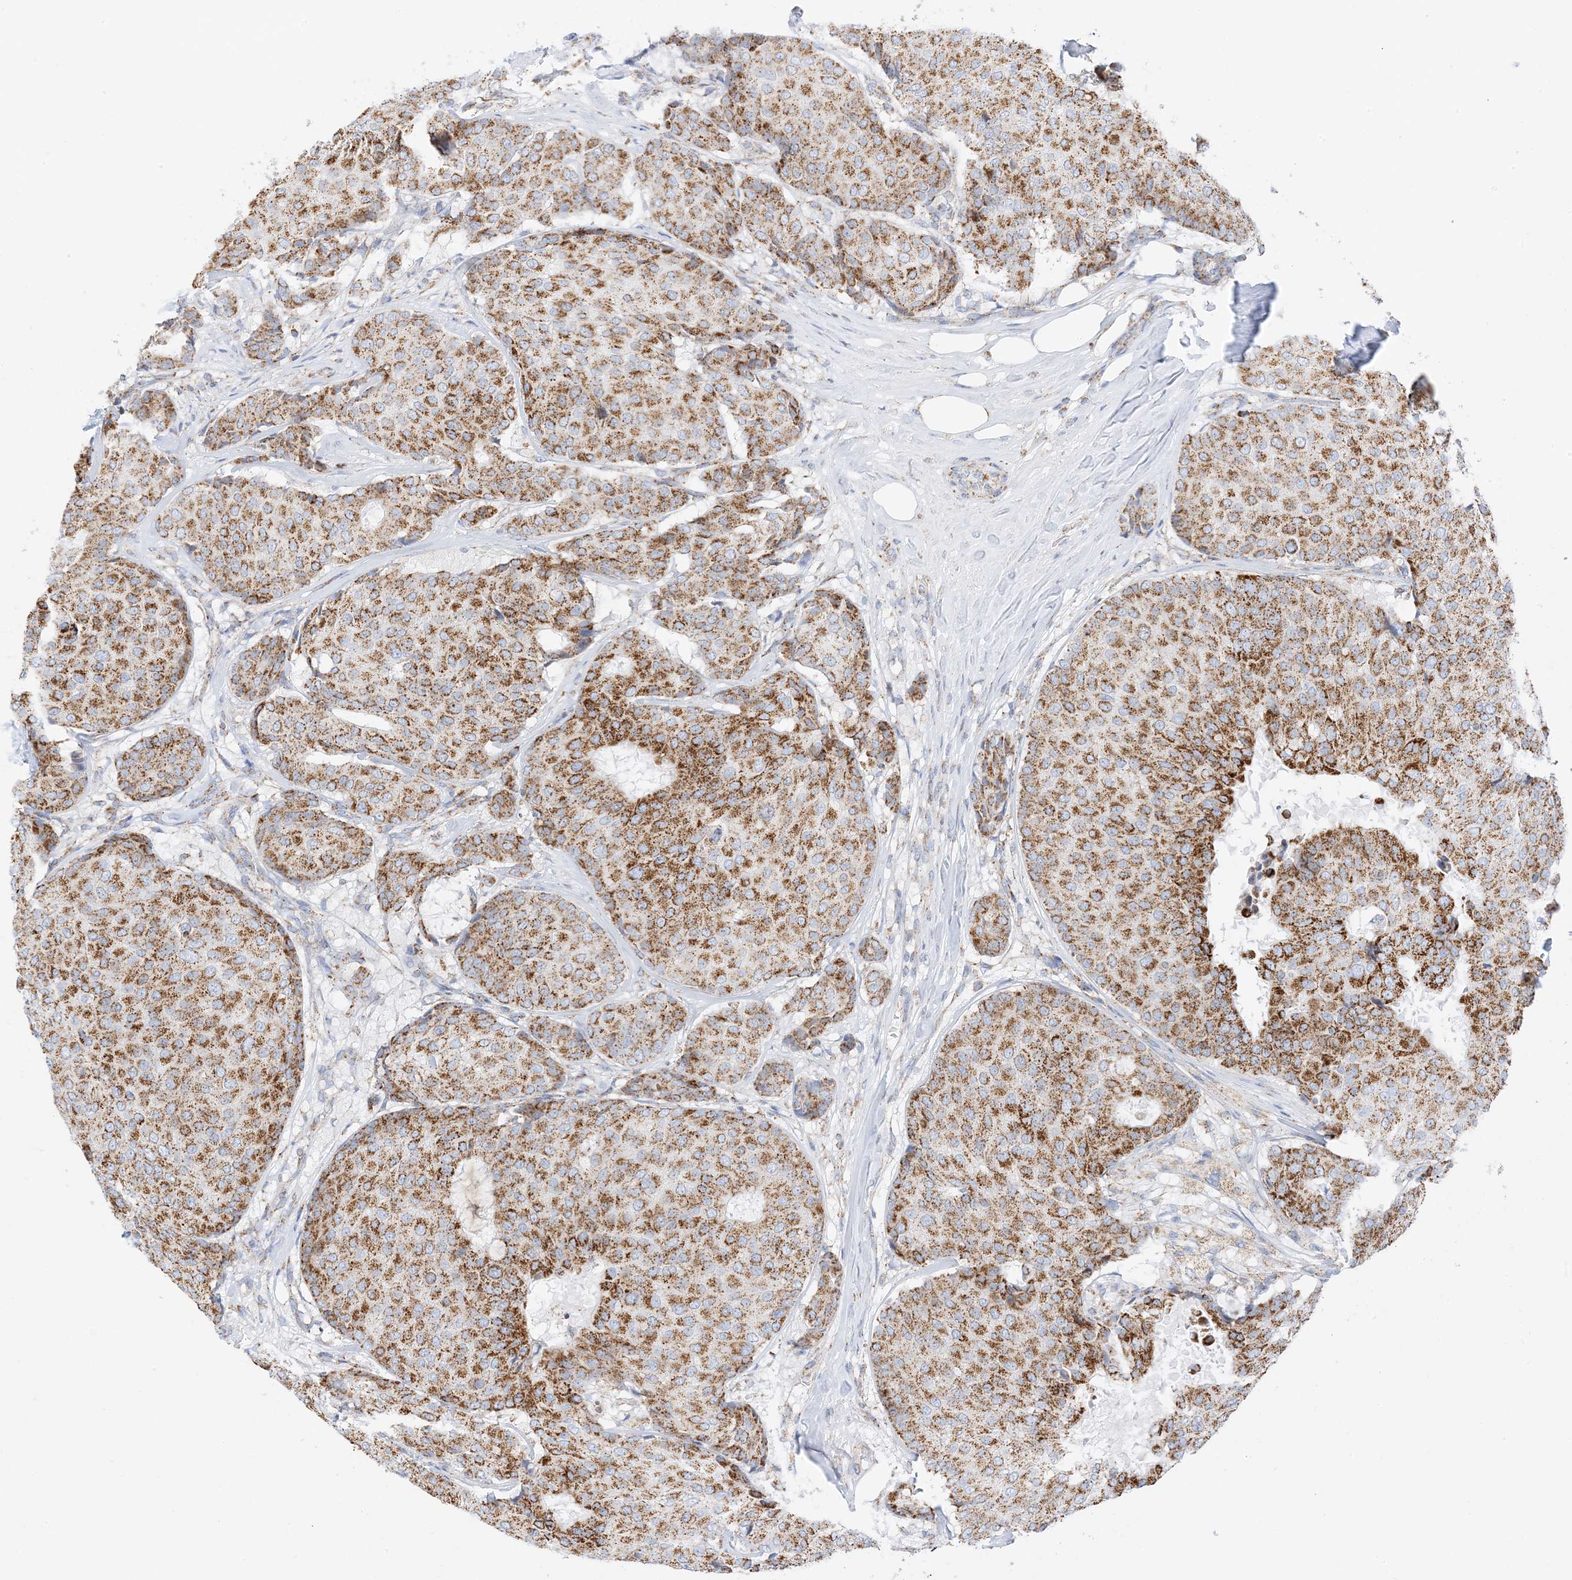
{"staining": {"intensity": "strong", "quantity": ">75%", "location": "cytoplasmic/membranous"}, "tissue": "breast cancer", "cell_type": "Tumor cells", "image_type": "cancer", "snomed": [{"axis": "morphology", "description": "Duct carcinoma"}, {"axis": "topography", "description": "Breast"}], "caption": "This is an image of immunohistochemistry staining of breast cancer (intraductal carcinoma), which shows strong positivity in the cytoplasmic/membranous of tumor cells.", "gene": "CAPN13", "patient": {"sex": "female", "age": 75}}